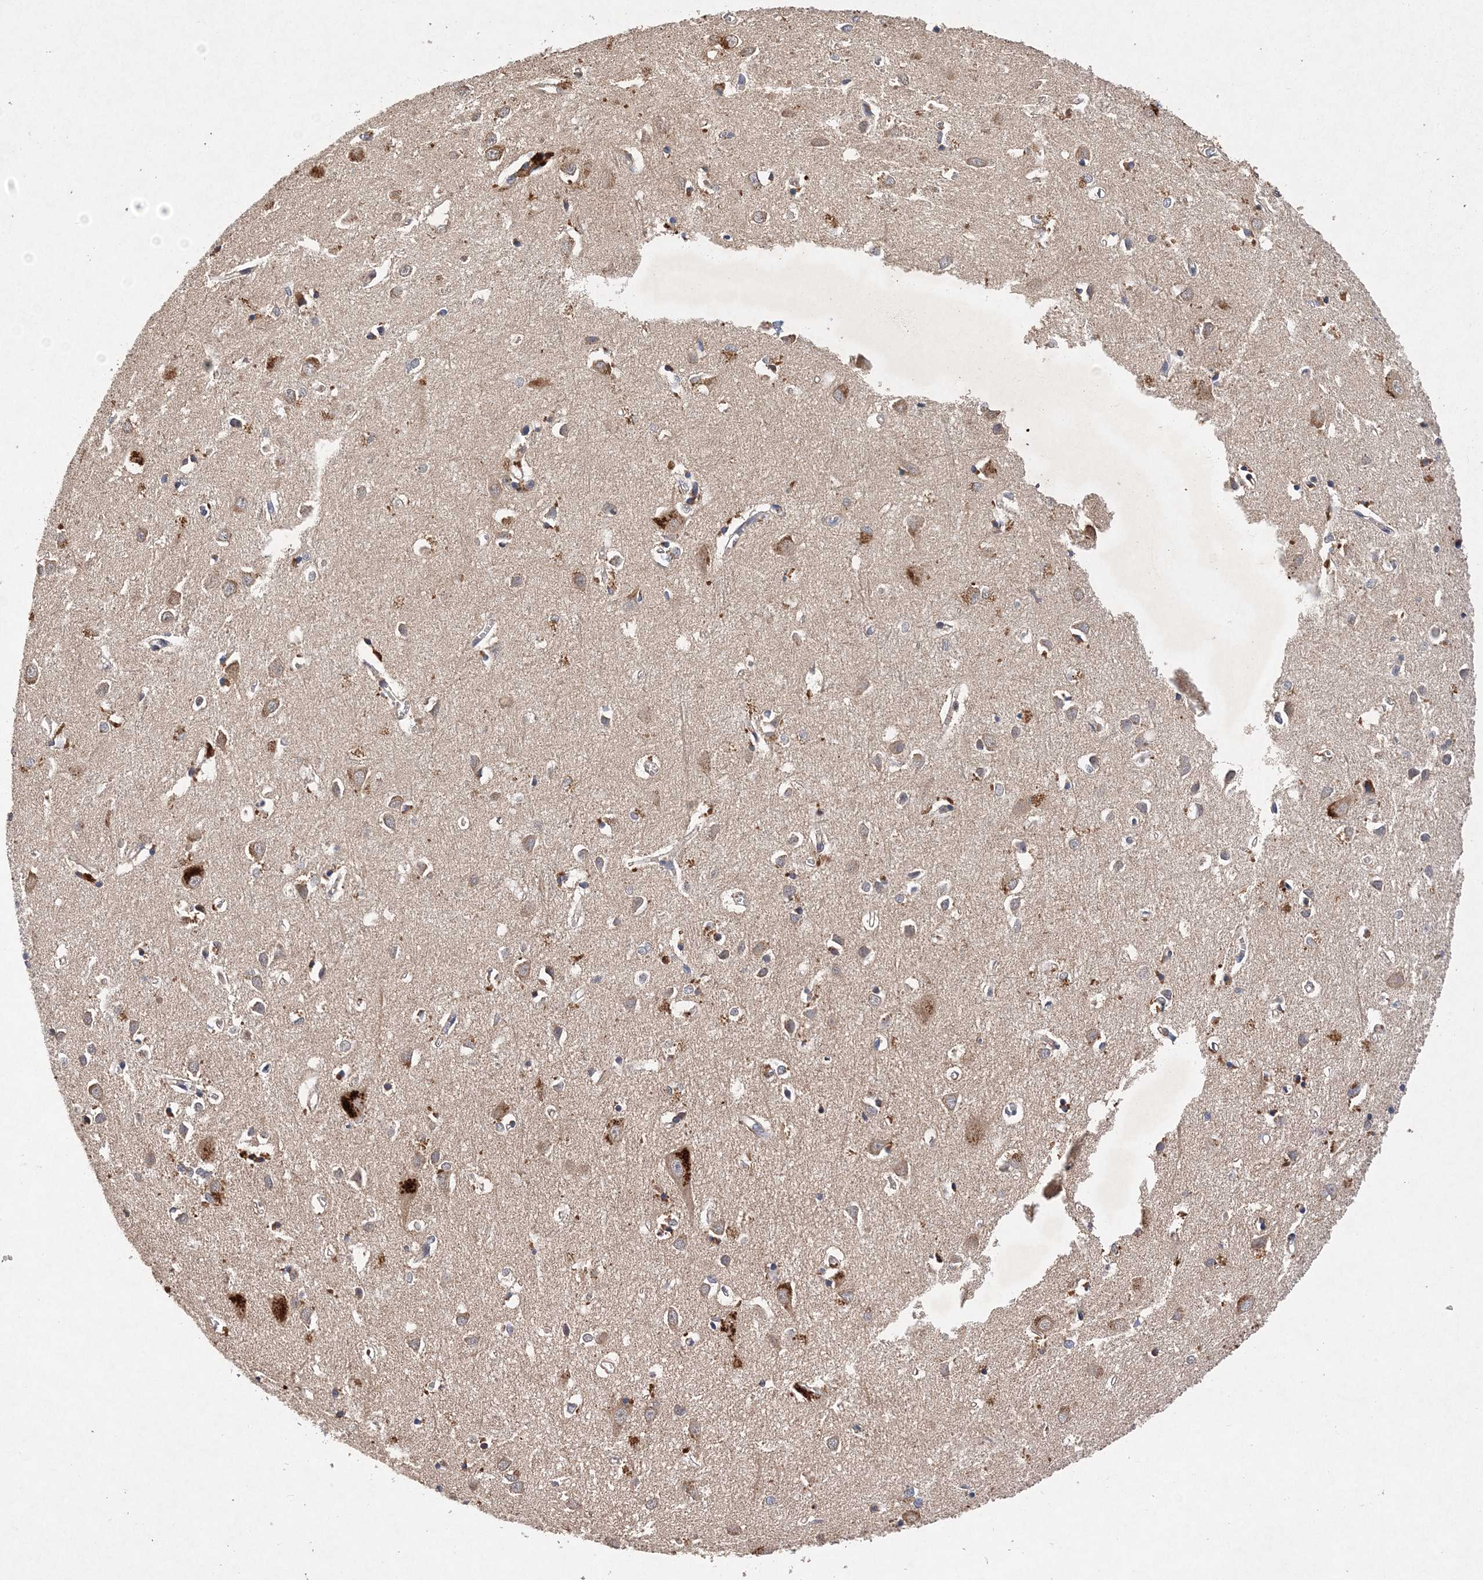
{"staining": {"intensity": "negative", "quantity": "none", "location": "none"}, "tissue": "cerebral cortex", "cell_type": "Endothelial cells", "image_type": "normal", "snomed": [{"axis": "morphology", "description": "Normal tissue, NOS"}, {"axis": "topography", "description": "Cerebral cortex"}], "caption": "The immunohistochemistry (IHC) histopathology image has no significant staining in endothelial cells of cerebral cortex. (DAB (3,3'-diaminobenzidine) immunohistochemistry with hematoxylin counter stain).", "gene": "PROSER1", "patient": {"sex": "female", "age": 64}}